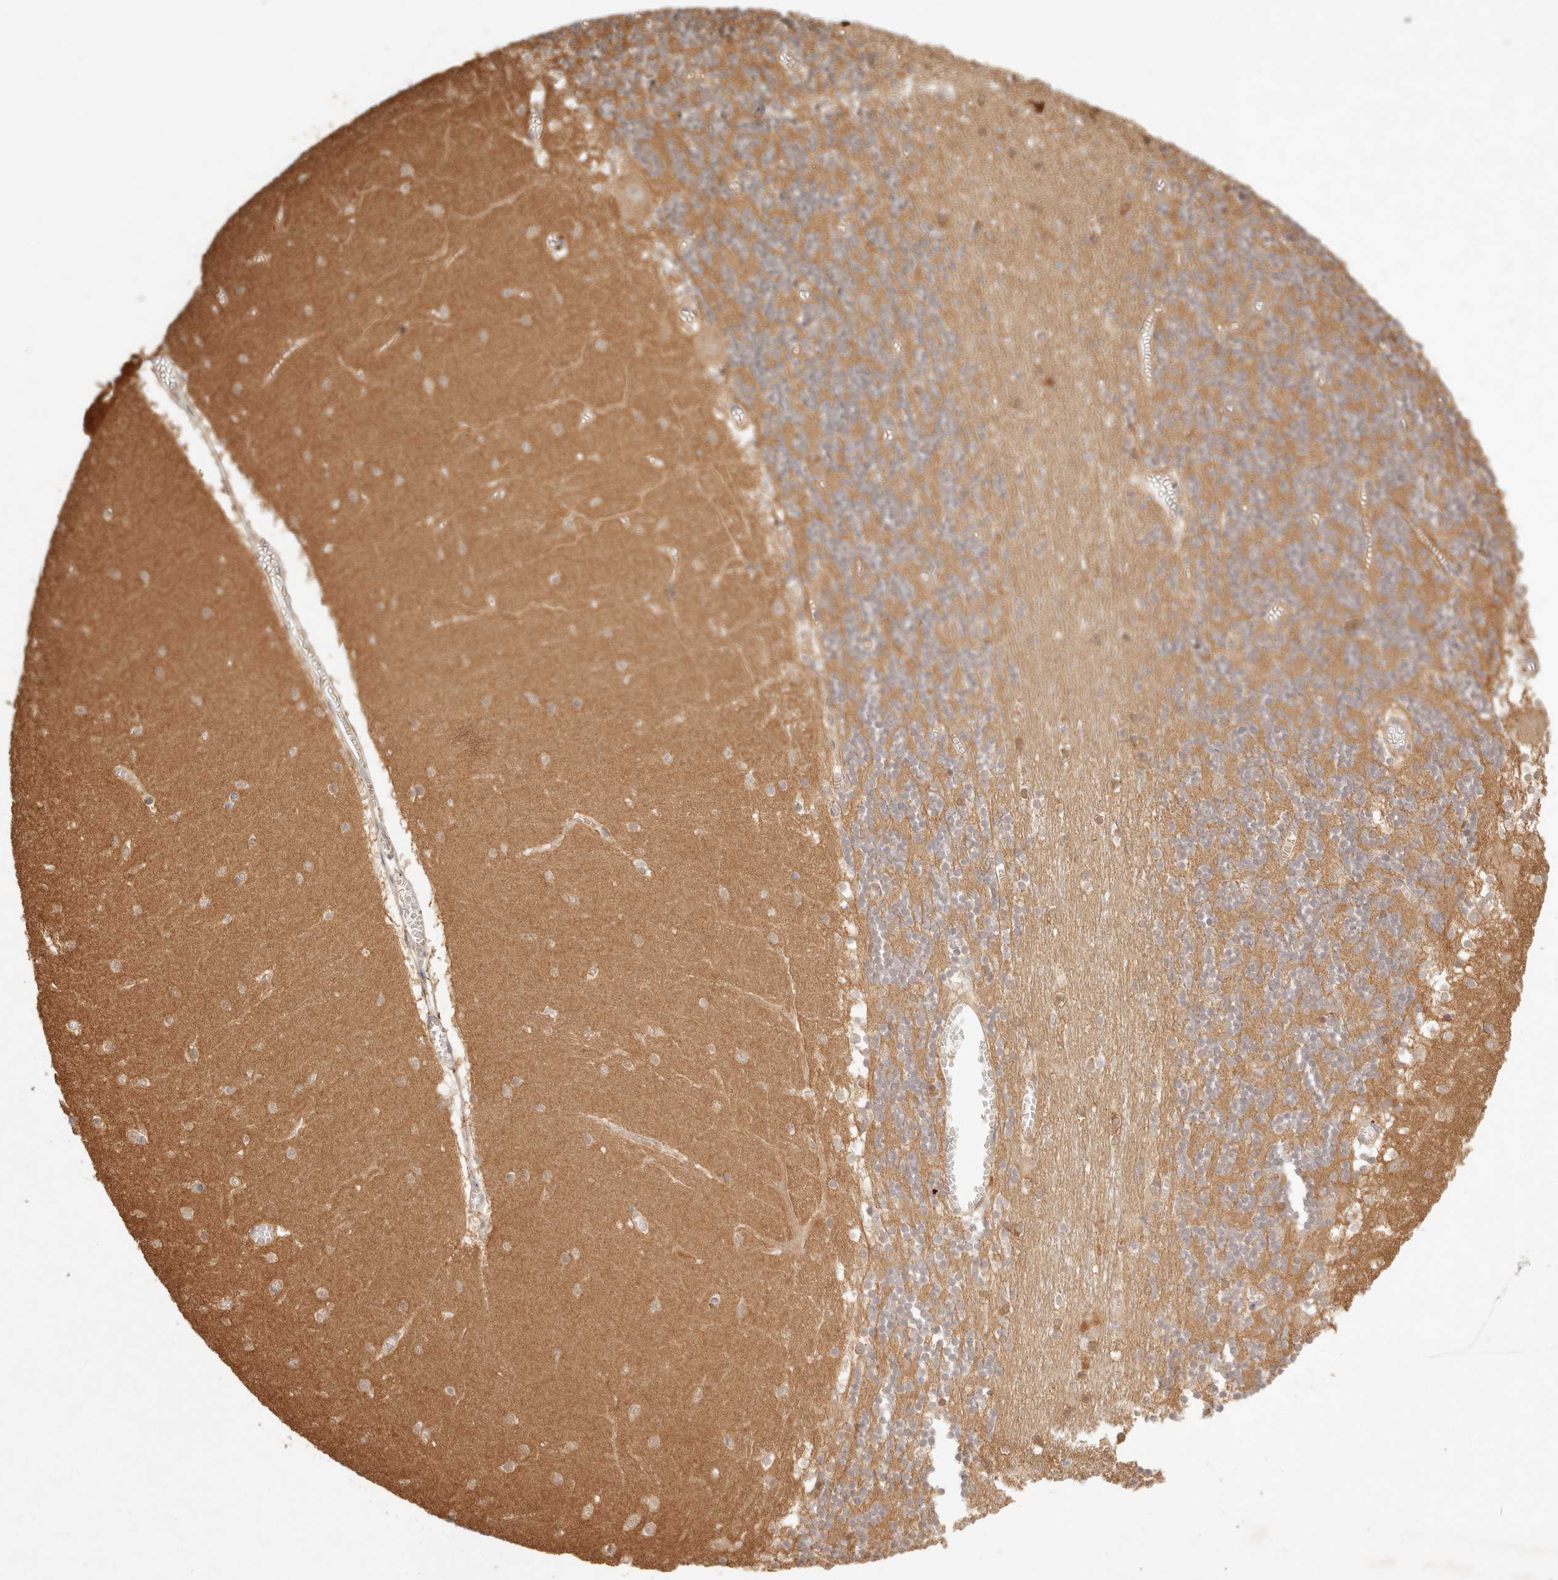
{"staining": {"intensity": "moderate", "quantity": ">75%", "location": "cytoplasmic/membranous"}, "tissue": "cerebellum", "cell_type": "Cells in granular layer", "image_type": "normal", "snomed": [{"axis": "morphology", "description": "Normal tissue, NOS"}, {"axis": "topography", "description": "Cerebellum"}], "caption": "DAB immunohistochemical staining of benign cerebellum demonstrates moderate cytoplasmic/membranous protein staining in about >75% of cells in granular layer.", "gene": "PPP1R3B", "patient": {"sex": "female", "age": 28}}